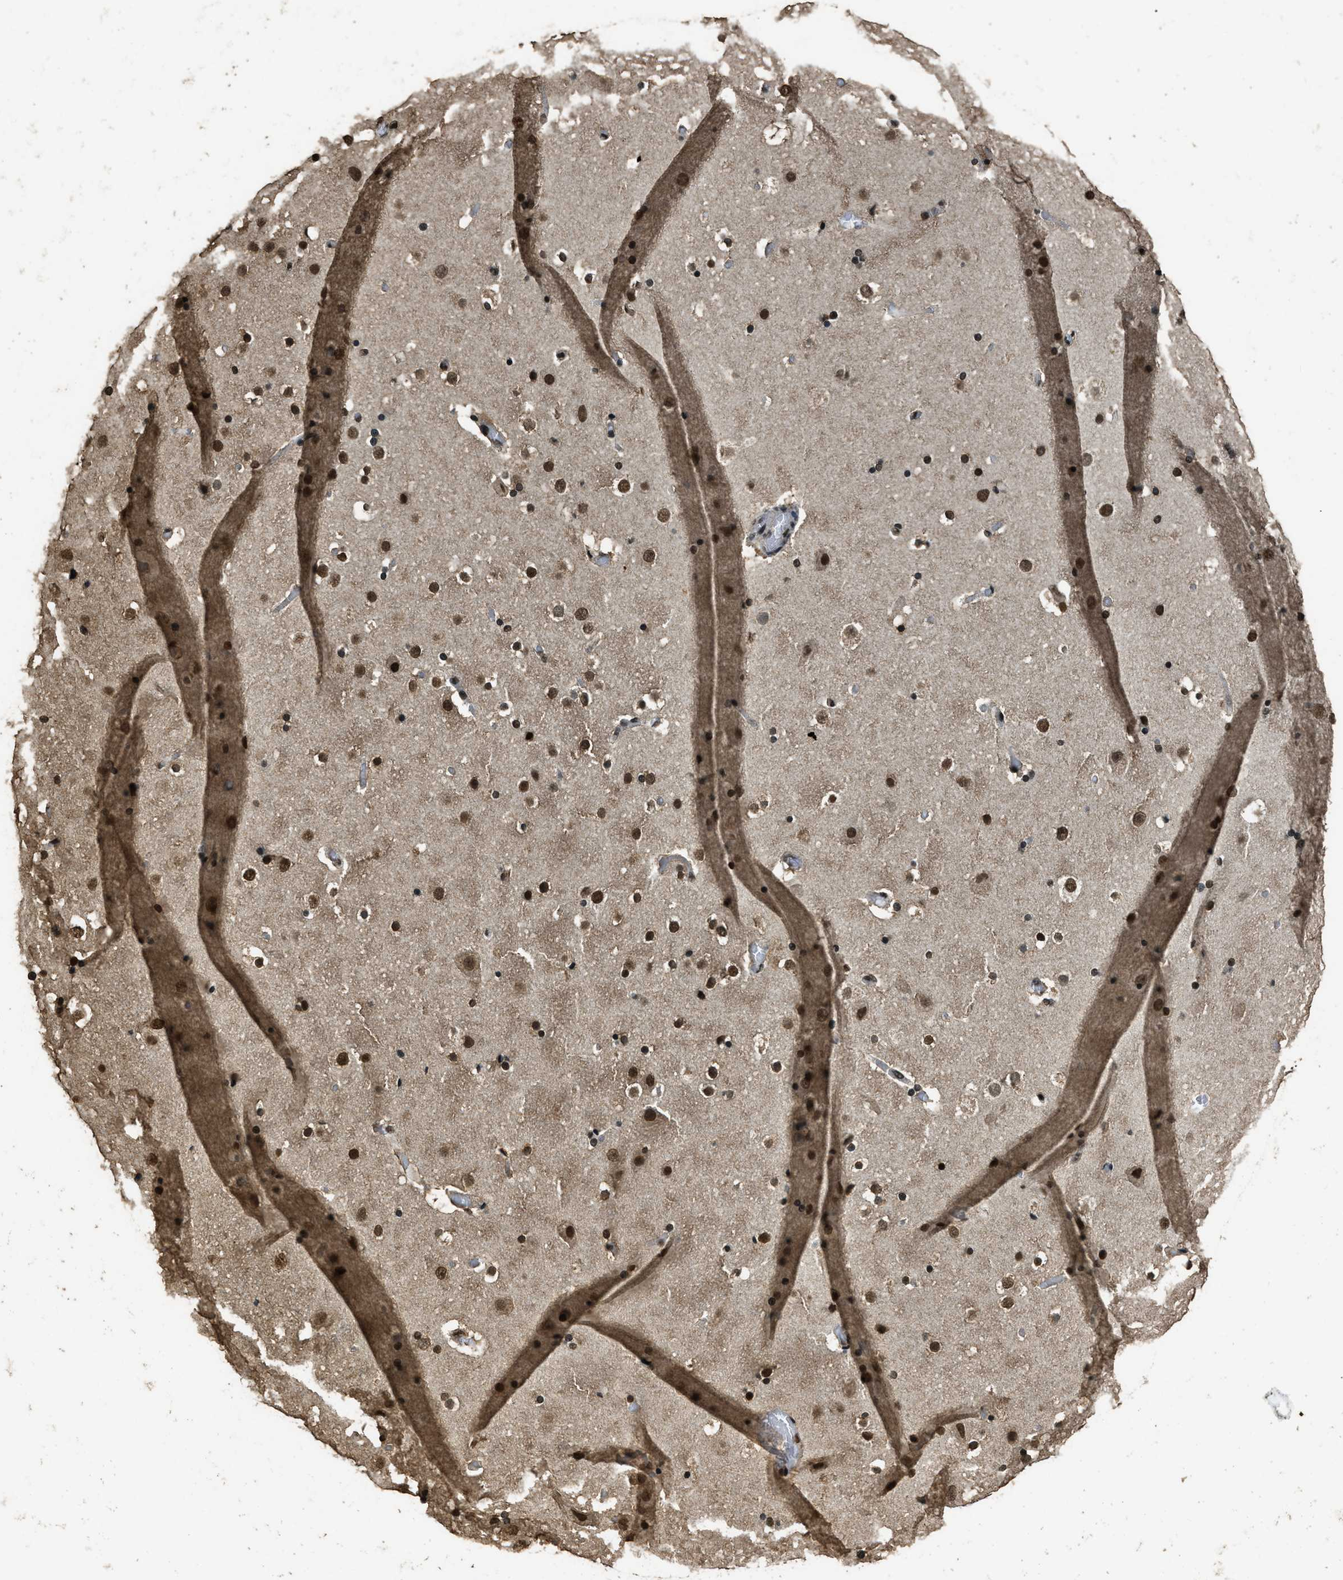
{"staining": {"intensity": "strong", "quantity": ">75%", "location": "nuclear"}, "tissue": "cerebral cortex", "cell_type": "Endothelial cells", "image_type": "normal", "snomed": [{"axis": "morphology", "description": "Normal tissue, NOS"}, {"axis": "topography", "description": "Cerebral cortex"}], "caption": "Protein analysis of unremarkable cerebral cortex exhibits strong nuclear staining in about >75% of endothelial cells.", "gene": "MYB", "patient": {"sex": "male", "age": 57}}